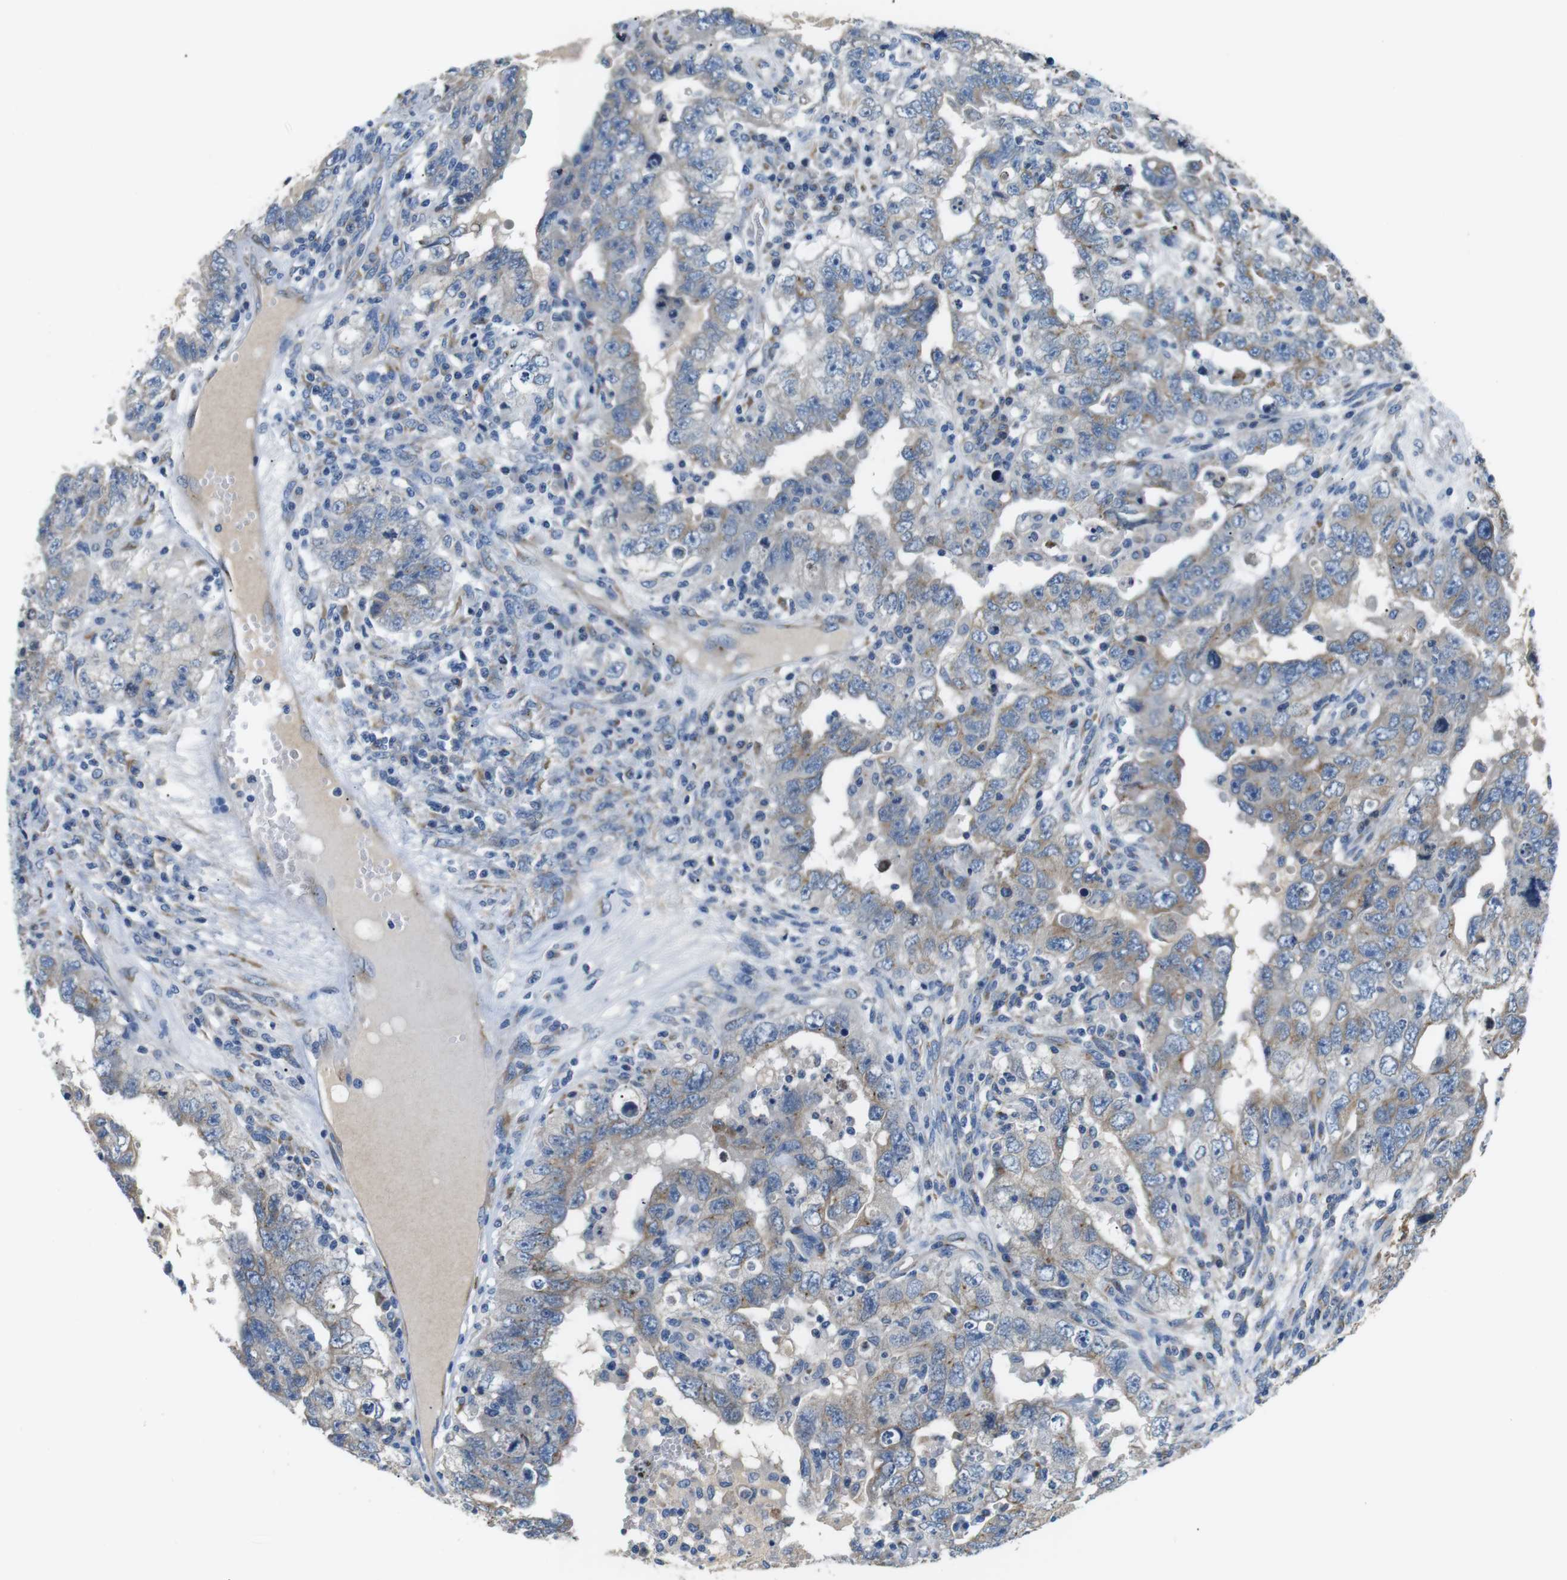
{"staining": {"intensity": "weak", "quantity": "<25%", "location": "cytoplasmic/membranous"}, "tissue": "testis cancer", "cell_type": "Tumor cells", "image_type": "cancer", "snomed": [{"axis": "morphology", "description": "Carcinoma, Embryonal, NOS"}, {"axis": "topography", "description": "Testis"}], "caption": "Immunohistochemistry (IHC) of testis cancer displays no expression in tumor cells.", "gene": "UNC5CL", "patient": {"sex": "male", "age": 26}}